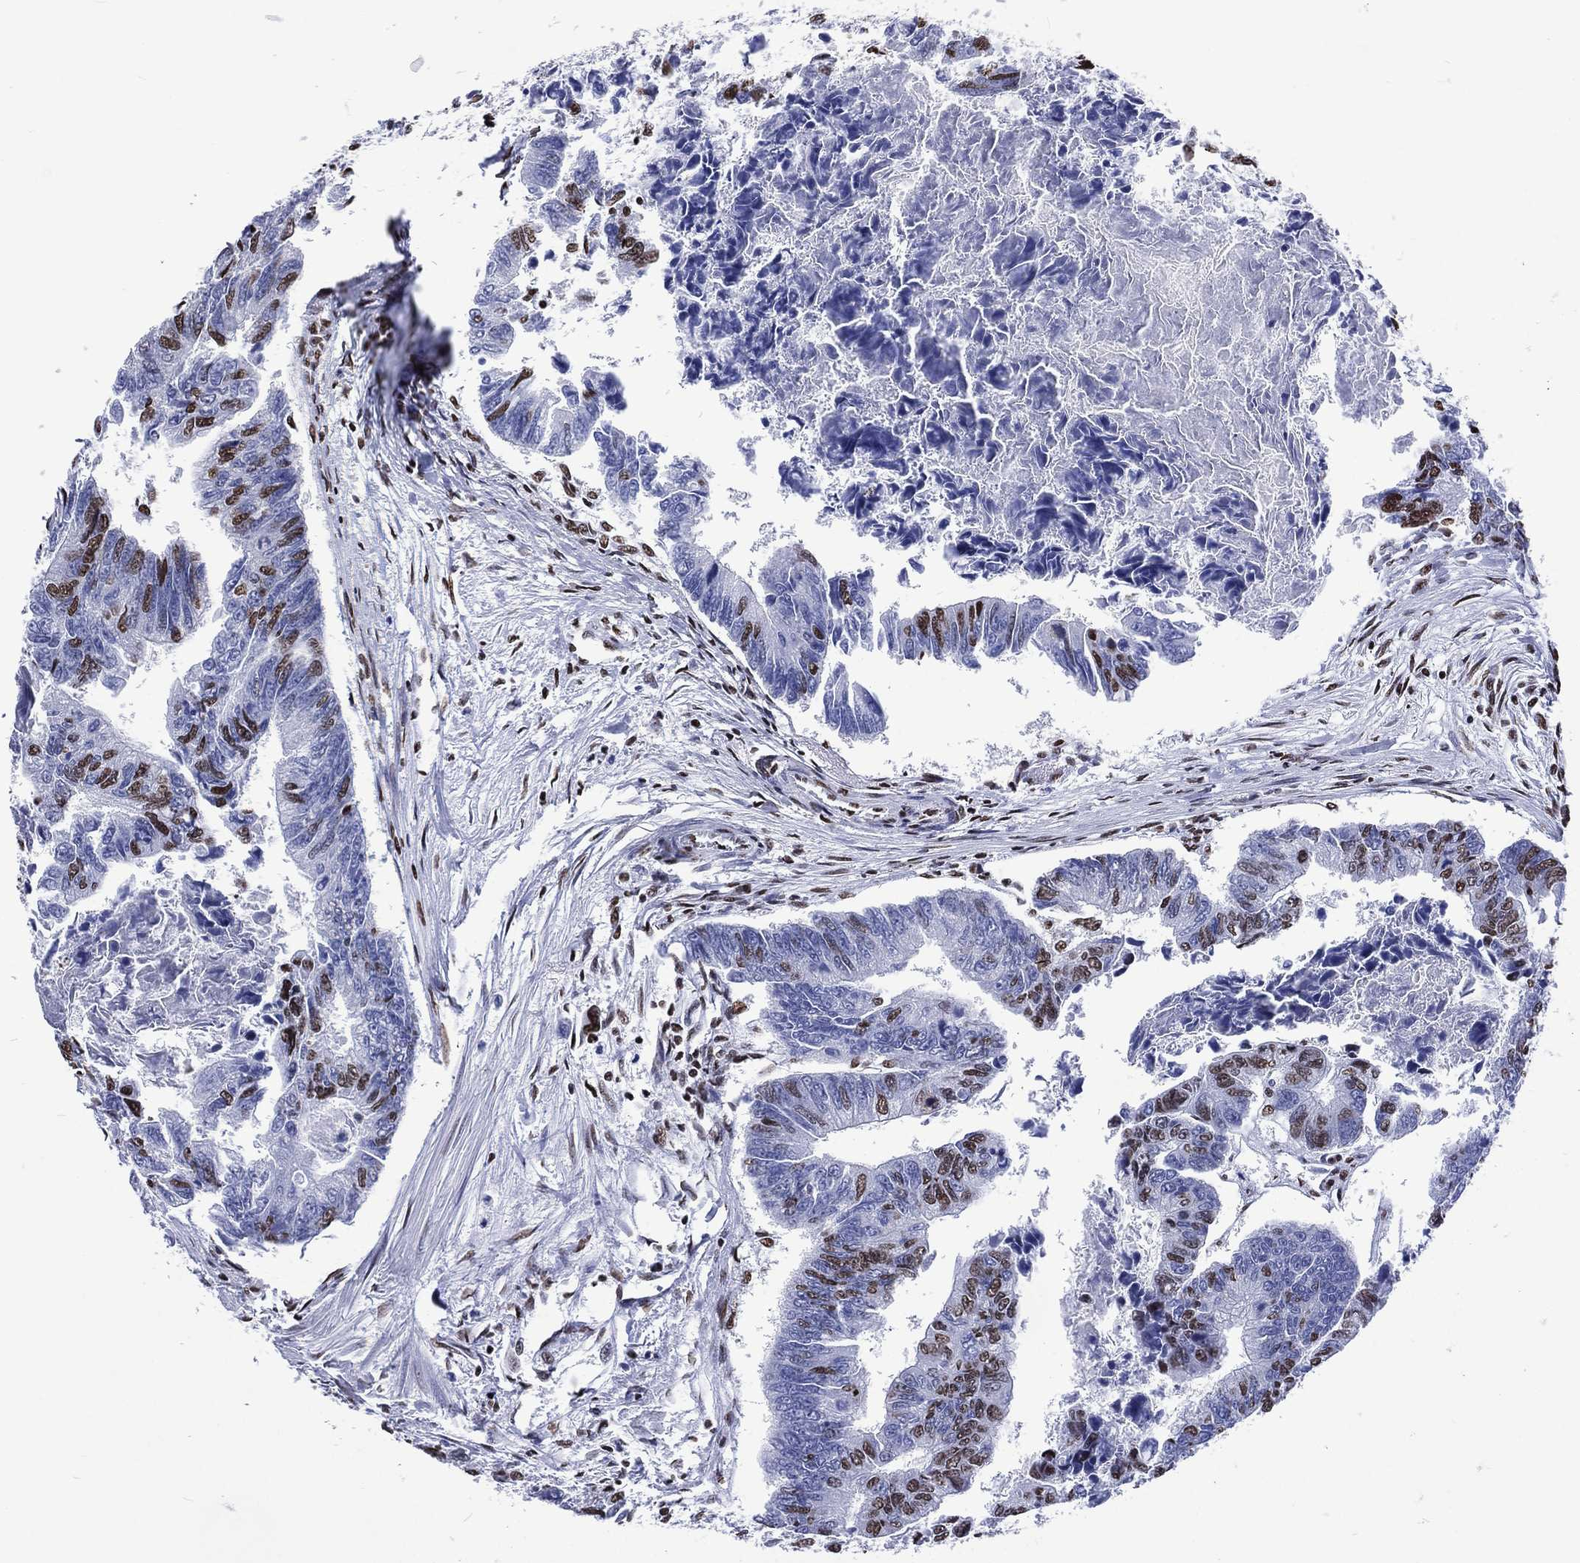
{"staining": {"intensity": "strong", "quantity": "<25%", "location": "nuclear"}, "tissue": "colorectal cancer", "cell_type": "Tumor cells", "image_type": "cancer", "snomed": [{"axis": "morphology", "description": "Adenocarcinoma, NOS"}, {"axis": "topography", "description": "Colon"}], "caption": "A photomicrograph of human adenocarcinoma (colorectal) stained for a protein shows strong nuclear brown staining in tumor cells.", "gene": "RETREG2", "patient": {"sex": "female", "age": 65}}